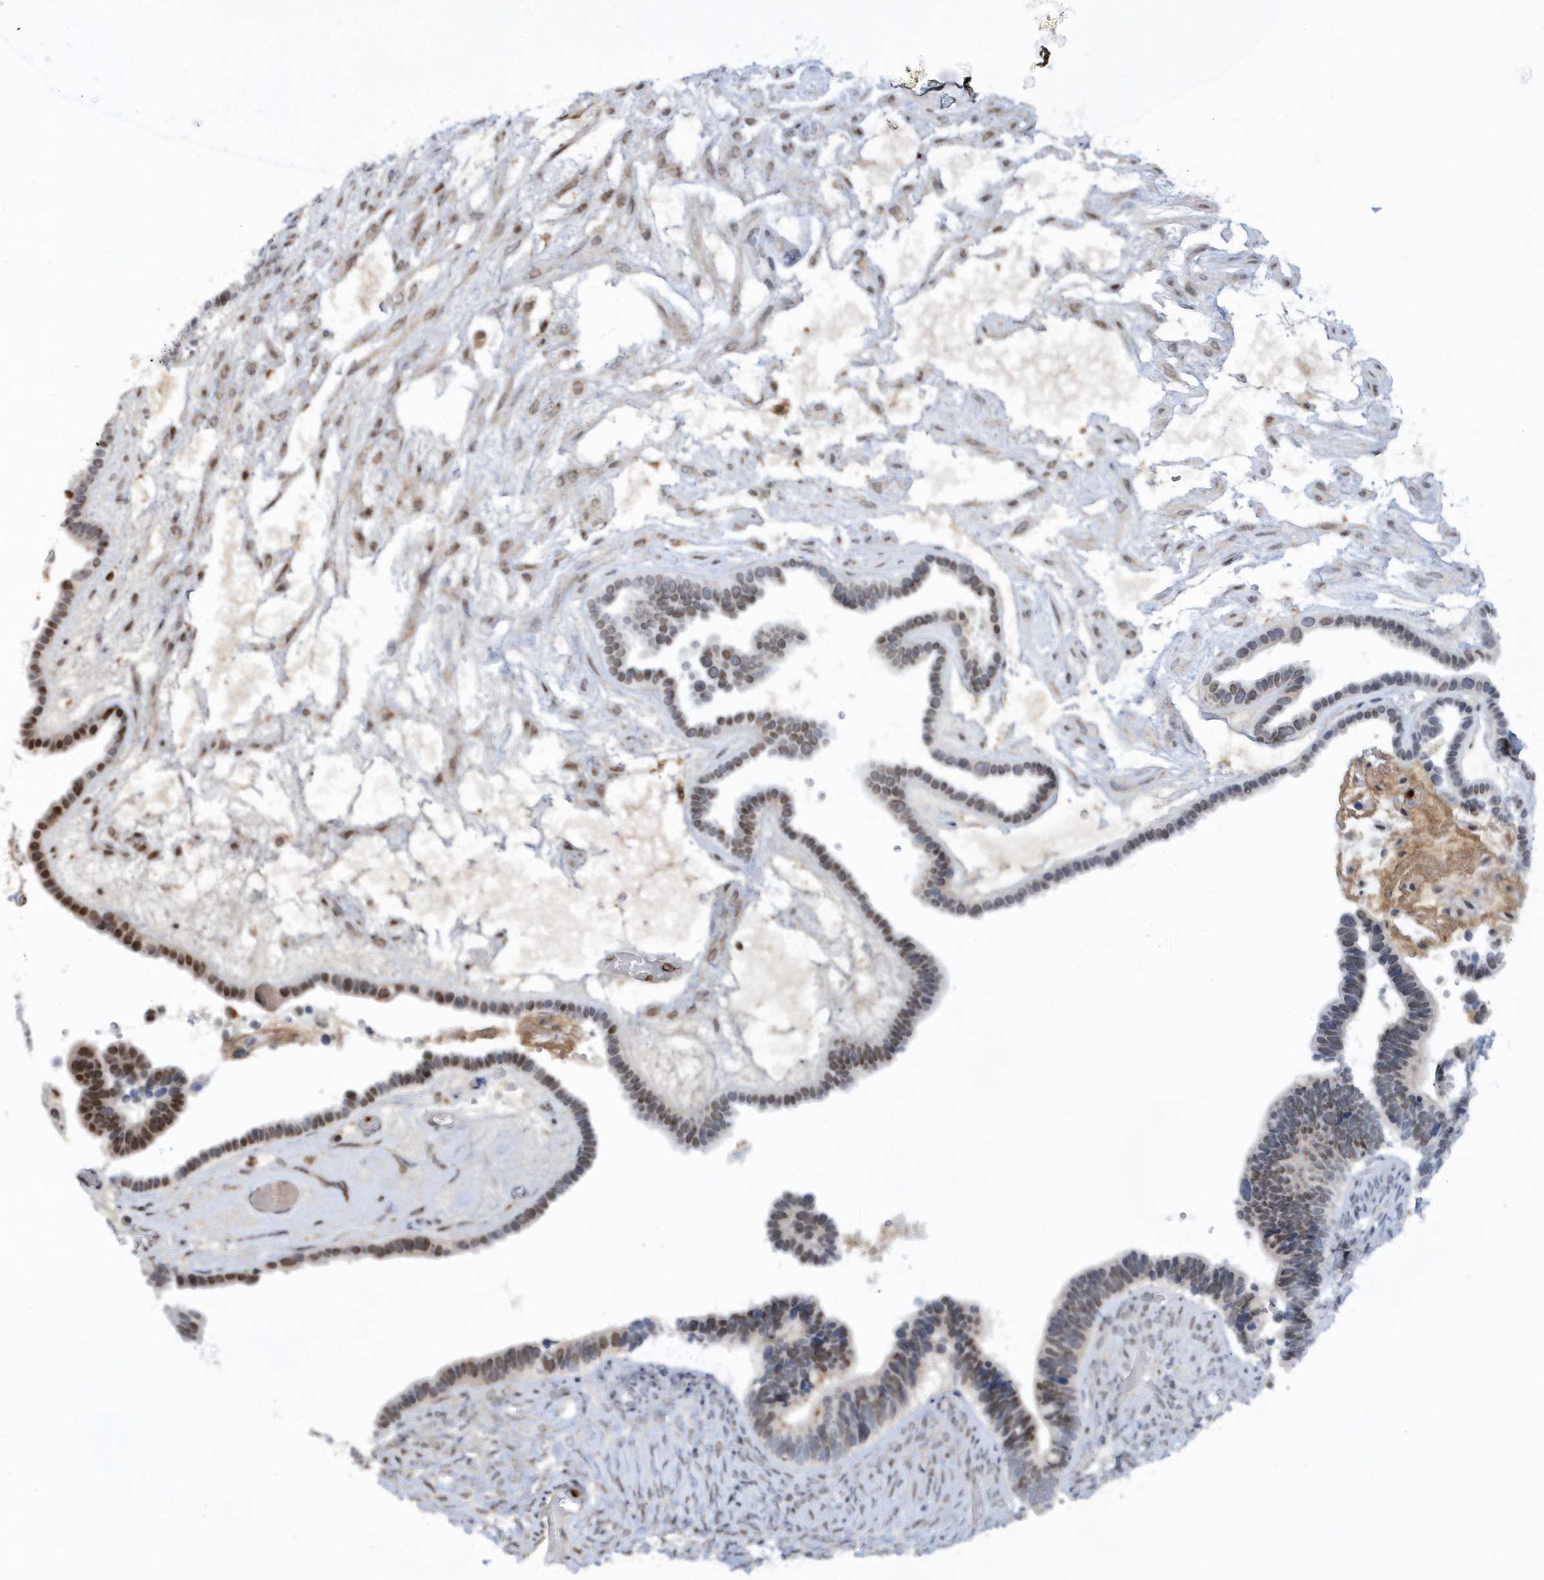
{"staining": {"intensity": "moderate", "quantity": "<25%", "location": "nuclear"}, "tissue": "ovarian cancer", "cell_type": "Tumor cells", "image_type": "cancer", "snomed": [{"axis": "morphology", "description": "Cystadenocarcinoma, serous, NOS"}, {"axis": "topography", "description": "Ovary"}], "caption": "DAB (3,3'-diaminobenzidine) immunohistochemical staining of human ovarian cancer displays moderate nuclear protein positivity in approximately <25% of tumor cells.", "gene": "ASCL4", "patient": {"sex": "female", "age": 56}}